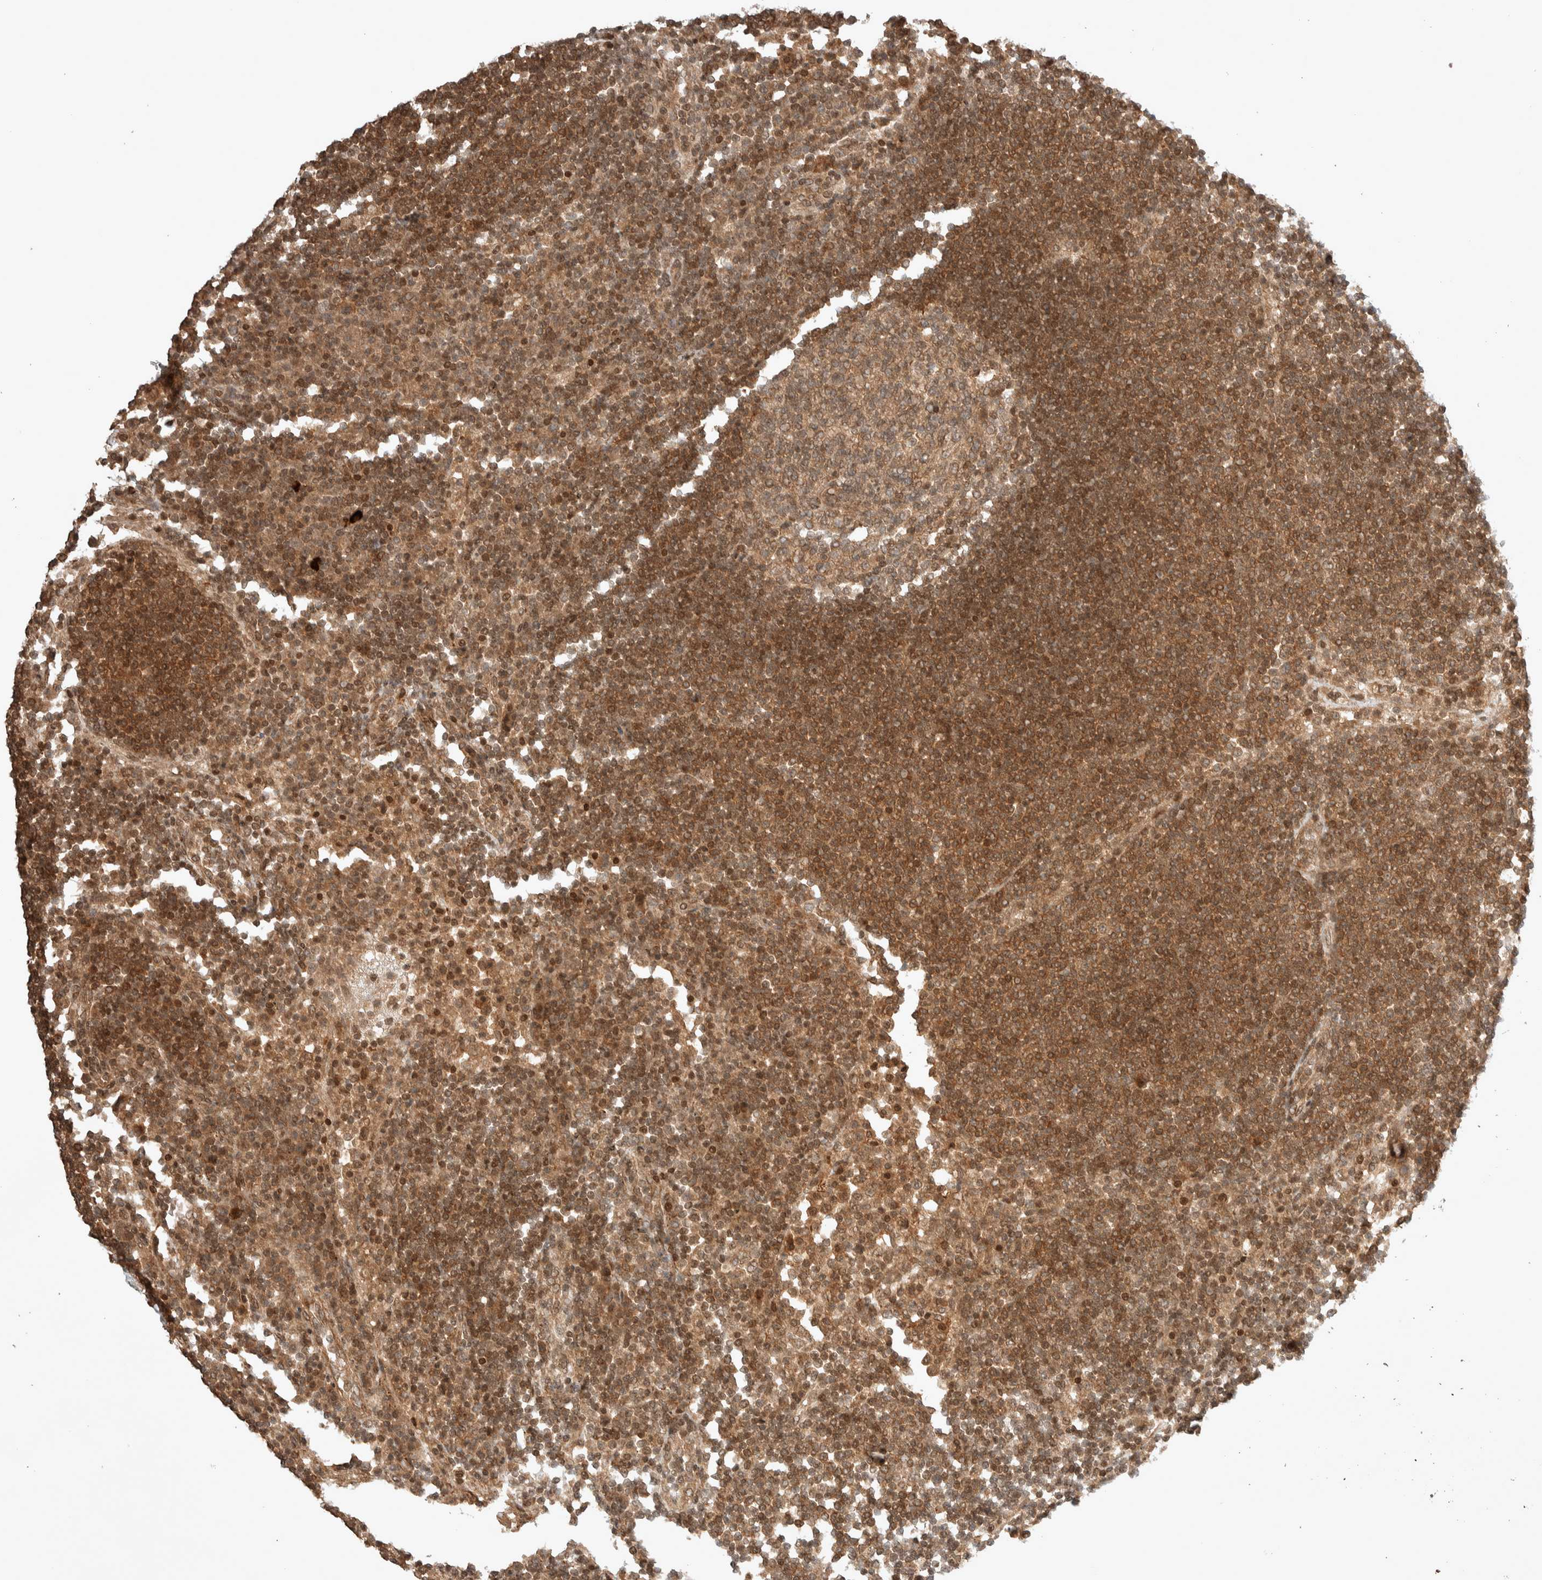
{"staining": {"intensity": "weak", "quantity": ">75%", "location": "cytoplasmic/membranous"}, "tissue": "lymph node", "cell_type": "Germinal center cells", "image_type": "normal", "snomed": [{"axis": "morphology", "description": "Normal tissue, NOS"}, {"axis": "topography", "description": "Lymph node"}], "caption": "DAB immunohistochemical staining of normal lymph node shows weak cytoplasmic/membranous protein expression in approximately >75% of germinal center cells.", "gene": "THRA", "patient": {"sex": "female", "age": 53}}